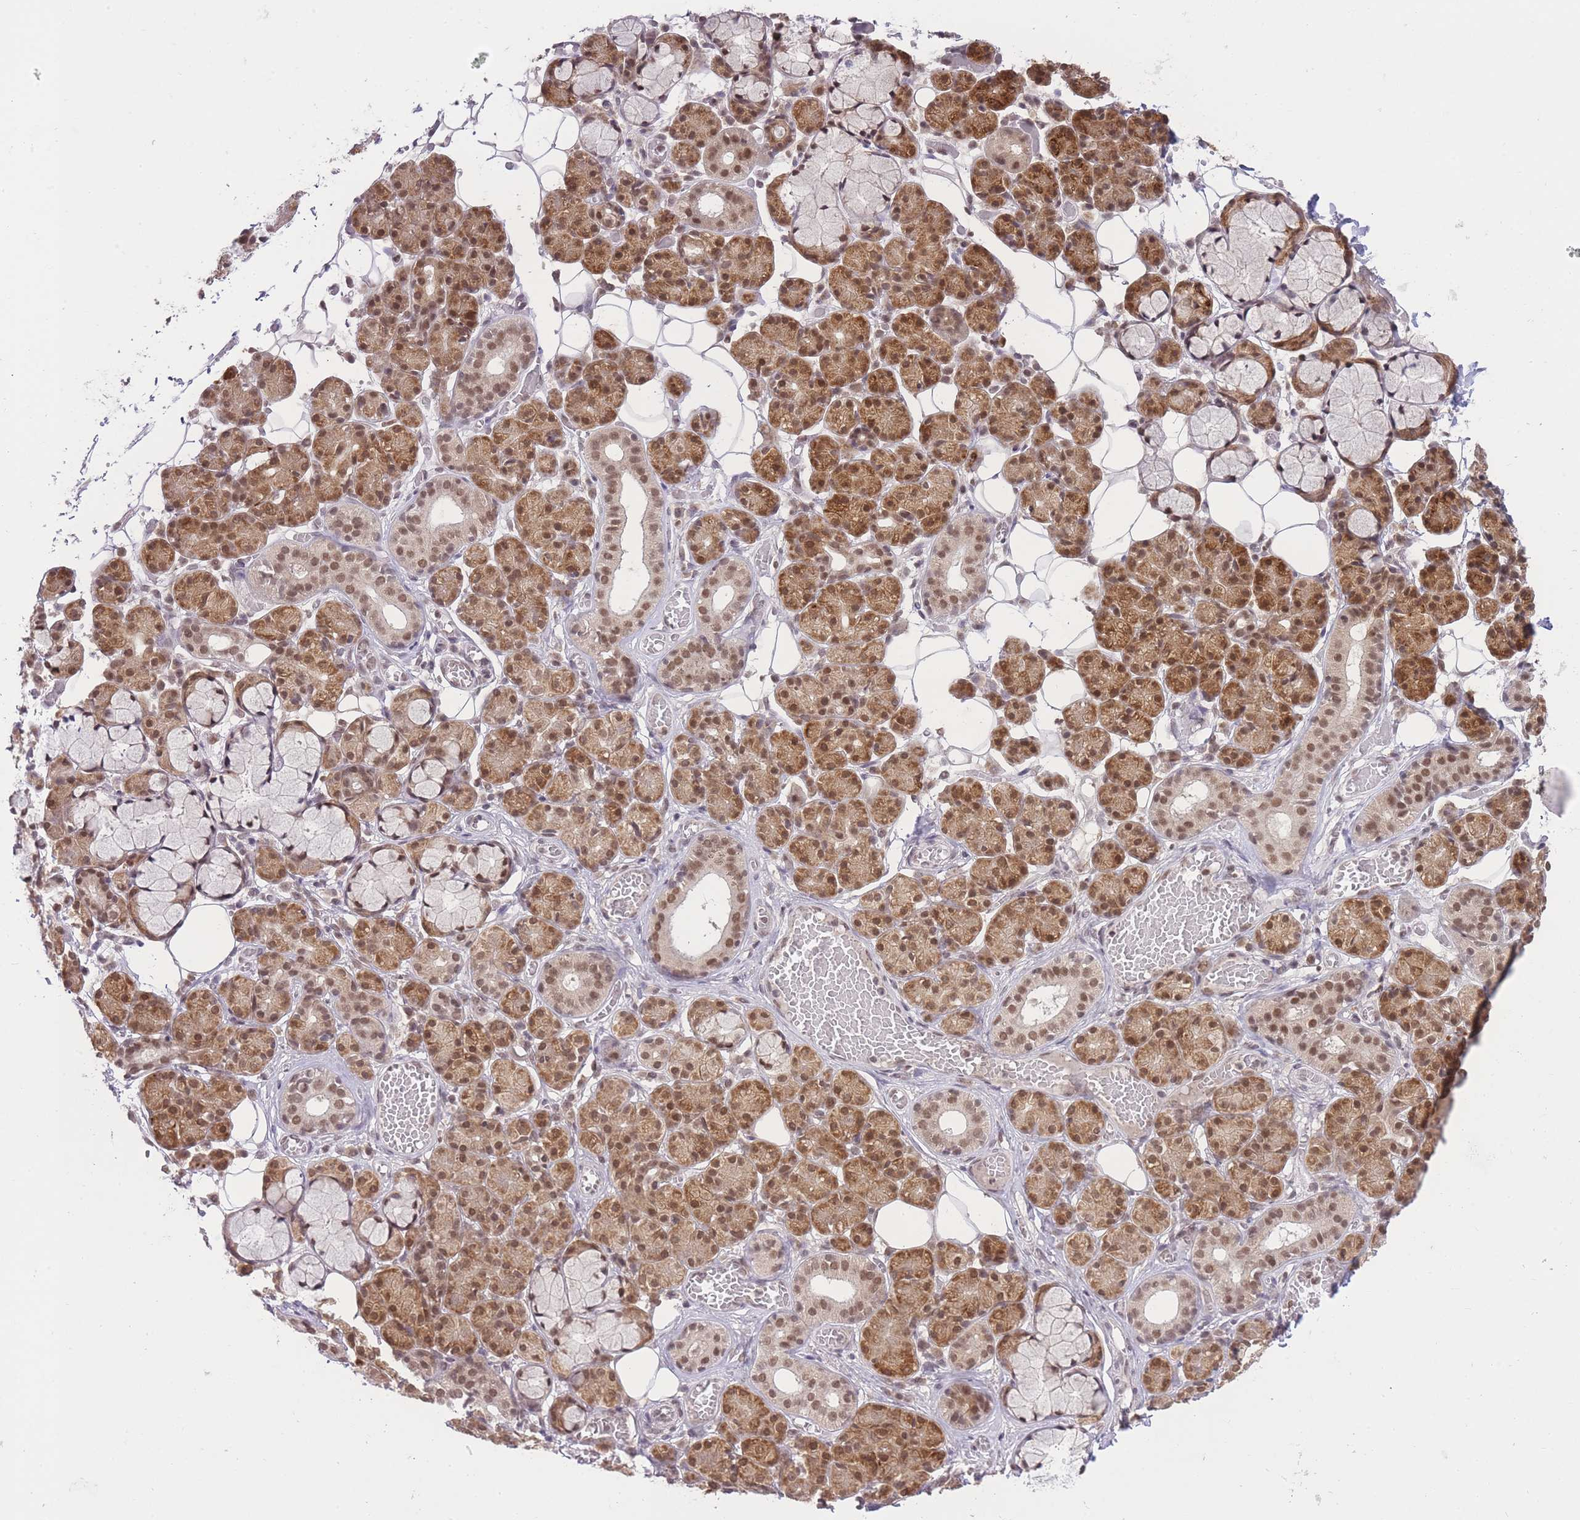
{"staining": {"intensity": "moderate", "quantity": ">75%", "location": "cytoplasmic/membranous,nuclear"}, "tissue": "salivary gland", "cell_type": "Glandular cells", "image_type": "normal", "snomed": [{"axis": "morphology", "description": "Normal tissue, NOS"}, {"axis": "topography", "description": "Salivary gland"}], "caption": "Immunohistochemistry photomicrograph of normal human salivary gland stained for a protein (brown), which displays medium levels of moderate cytoplasmic/membranous,nuclear positivity in about >75% of glandular cells.", "gene": "TMED3", "patient": {"sex": "male", "age": 63}}